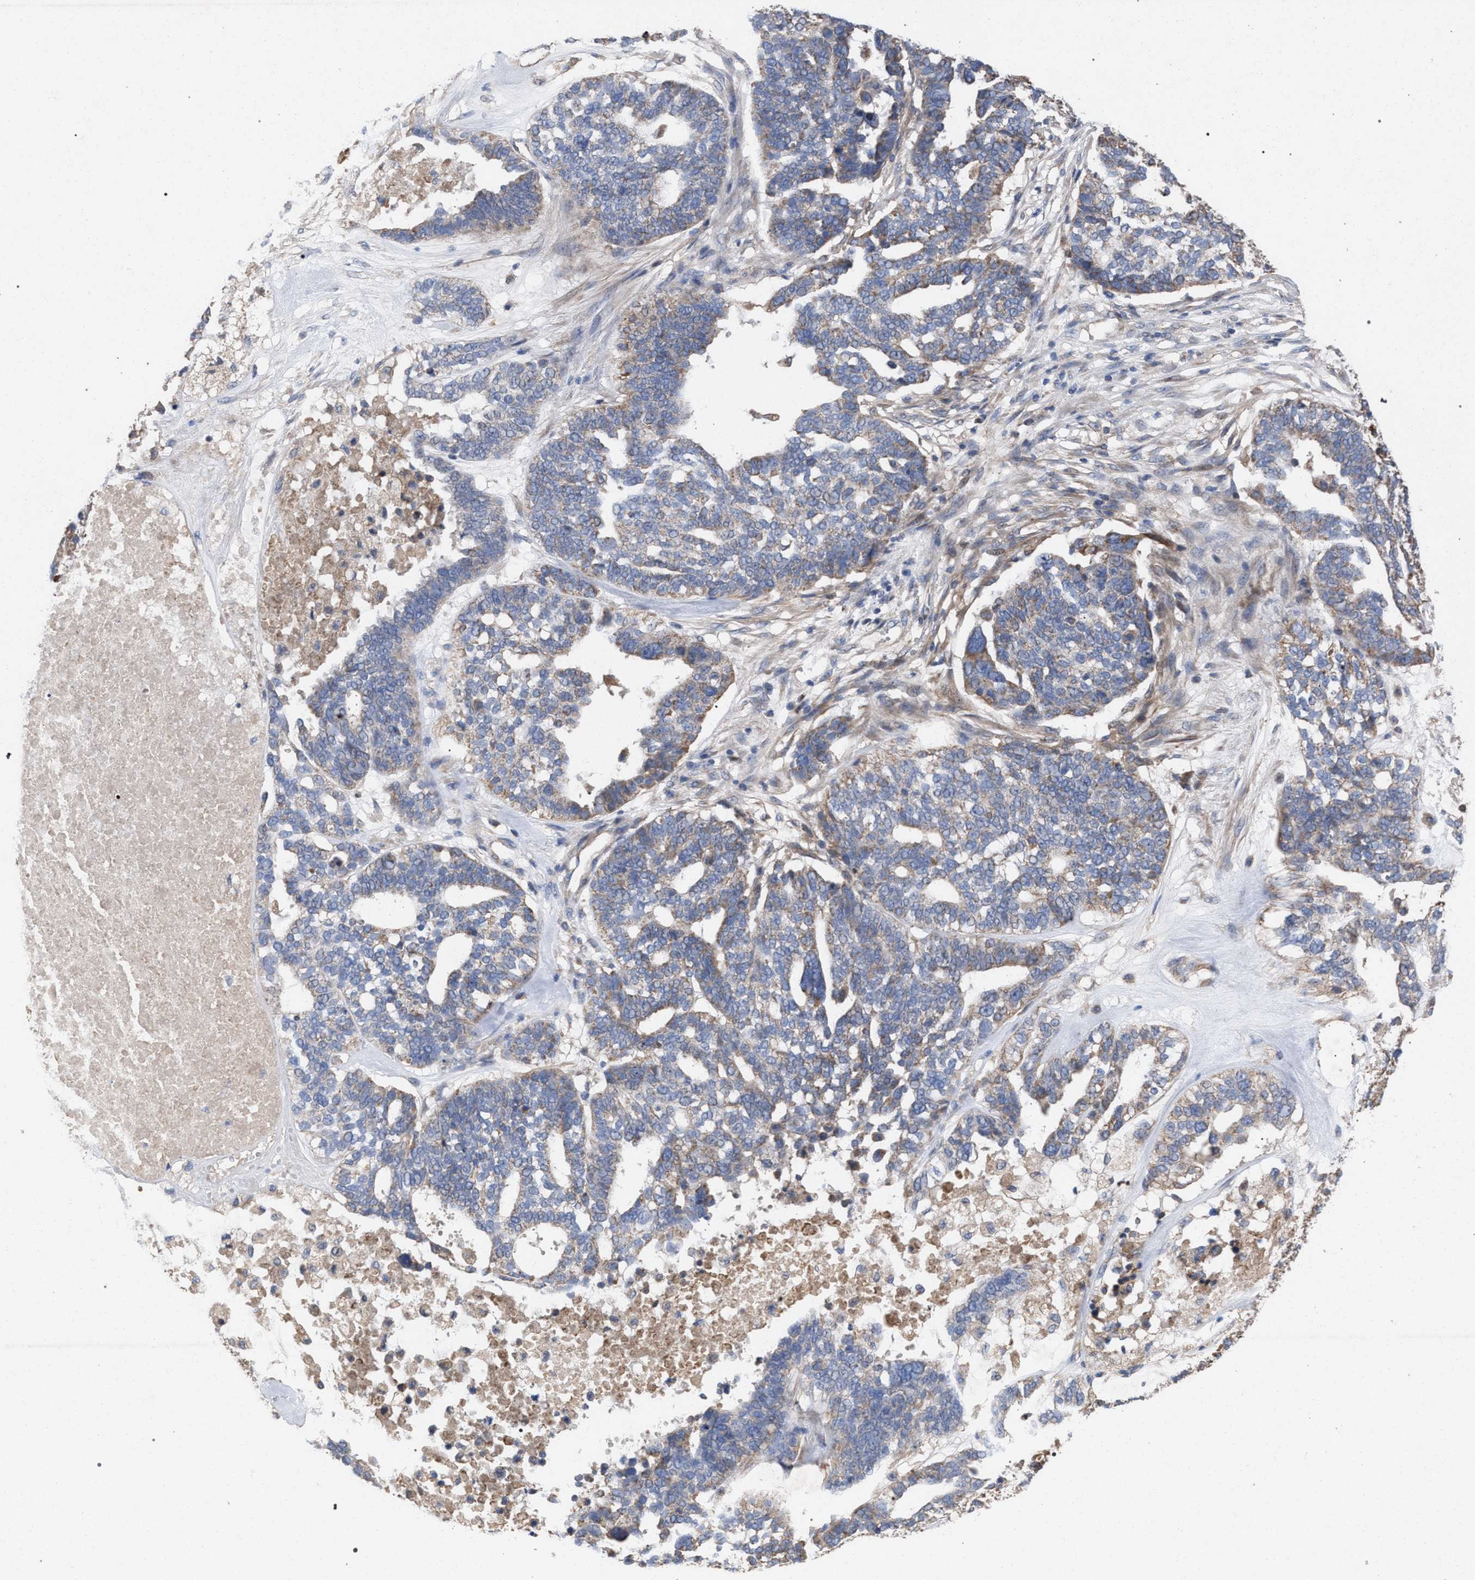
{"staining": {"intensity": "weak", "quantity": ">75%", "location": "cytoplasmic/membranous"}, "tissue": "ovarian cancer", "cell_type": "Tumor cells", "image_type": "cancer", "snomed": [{"axis": "morphology", "description": "Cystadenocarcinoma, serous, NOS"}, {"axis": "topography", "description": "Ovary"}], "caption": "This histopathology image displays immunohistochemistry staining of human ovarian cancer, with low weak cytoplasmic/membranous positivity in approximately >75% of tumor cells.", "gene": "BCL2L12", "patient": {"sex": "female", "age": 59}}